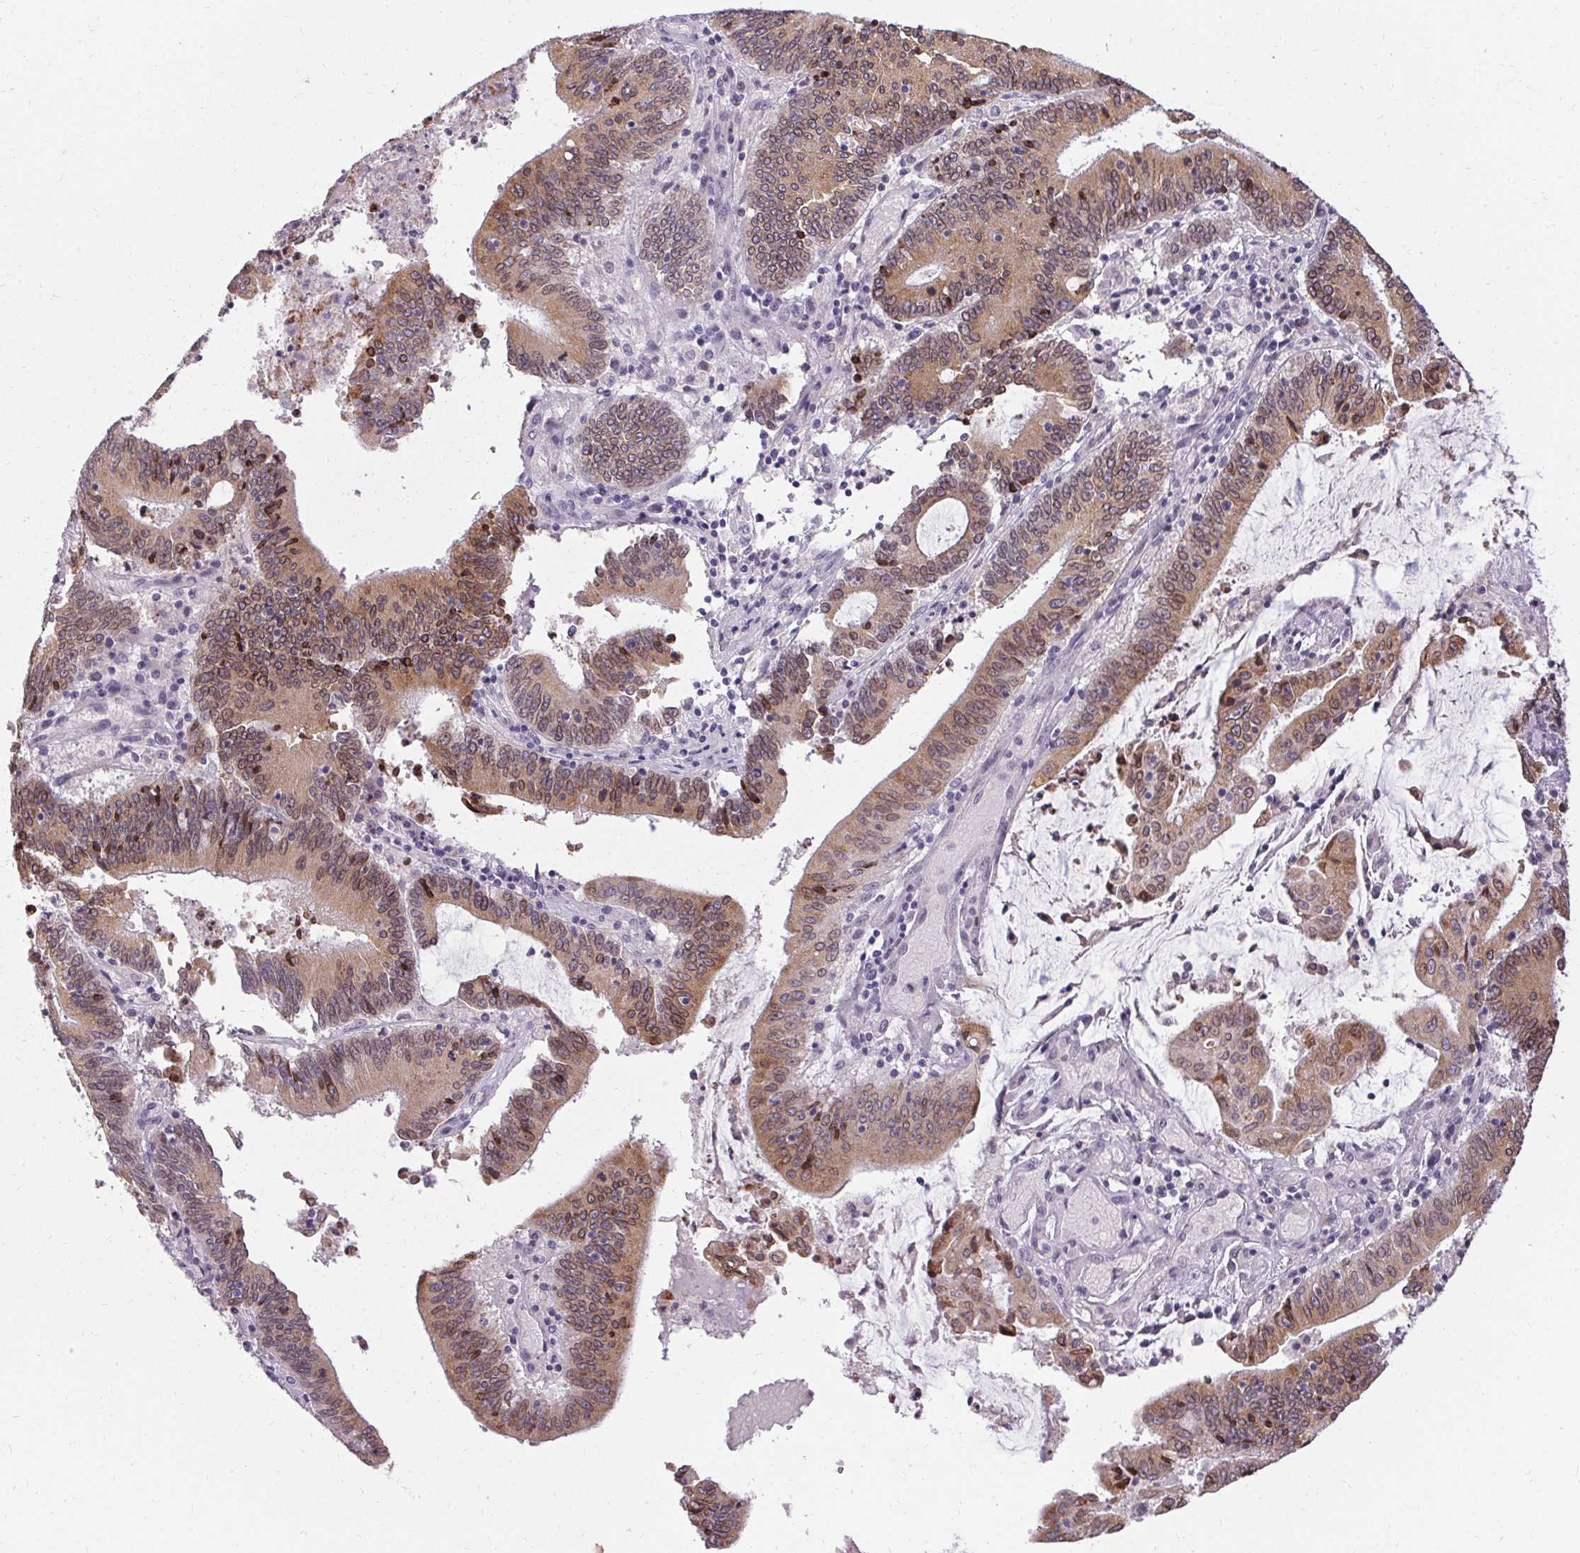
{"staining": {"intensity": "weak", "quantity": ">75%", "location": "cytoplasmic/membranous"}, "tissue": "stomach cancer", "cell_type": "Tumor cells", "image_type": "cancer", "snomed": [{"axis": "morphology", "description": "Adenocarcinoma, NOS"}, {"axis": "topography", "description": "Stomach, upper"}], "caption": "This histopathology image displays immunohistochemistry (IHC) staining of human adenocarcinoma (stomach), with low weak cytoplasmic/membranous expression in about >75% of tumor cells.", "gene": "HSD17B3", "patient": {"sex": "male", "age": 68}}